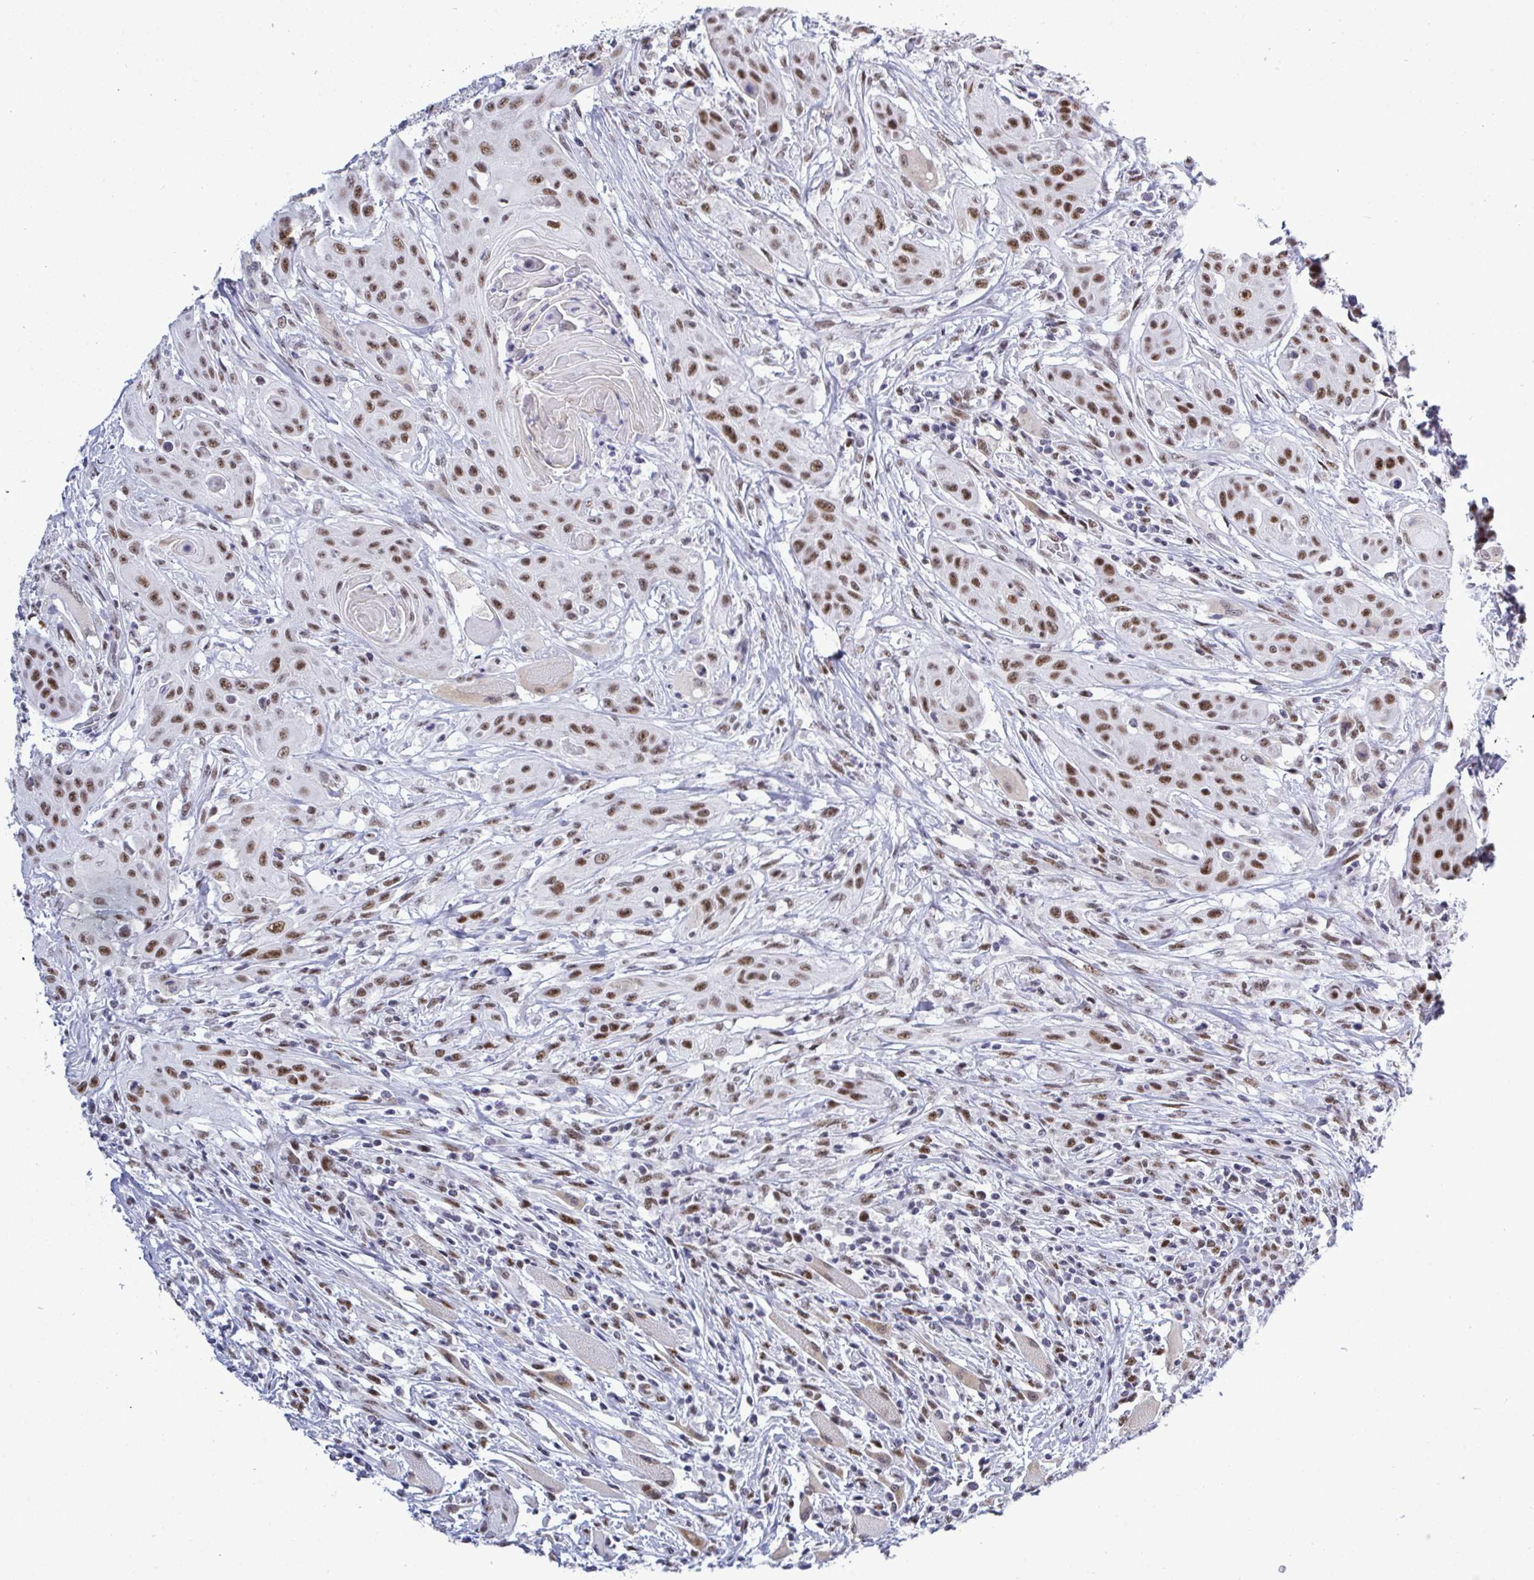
{"staining": {"intensity": "moderate", "quantity": ">75%", "location": "nuclear"}, "tissue": "head and neck cancer", "cell_type": "Tumor cells", "image_type": "cancer", "snomed": [{"axis": "morphology", "description": "Squamous cell carcinoma, NOS"}, {"axis": "topography", "description": "Oral tissue"}, {"axis": "topography", "description": "Head-Neck"}, {"axis": "topography", "description": "Neck, NOS"}], "caption": "Protein staining shows moderate nuclear expression in about >75% of tumor cells in head and neck squamous cell carcinoma.", "gene": "PPP1R10", "patient": {"sex": "female", "age": 55}}